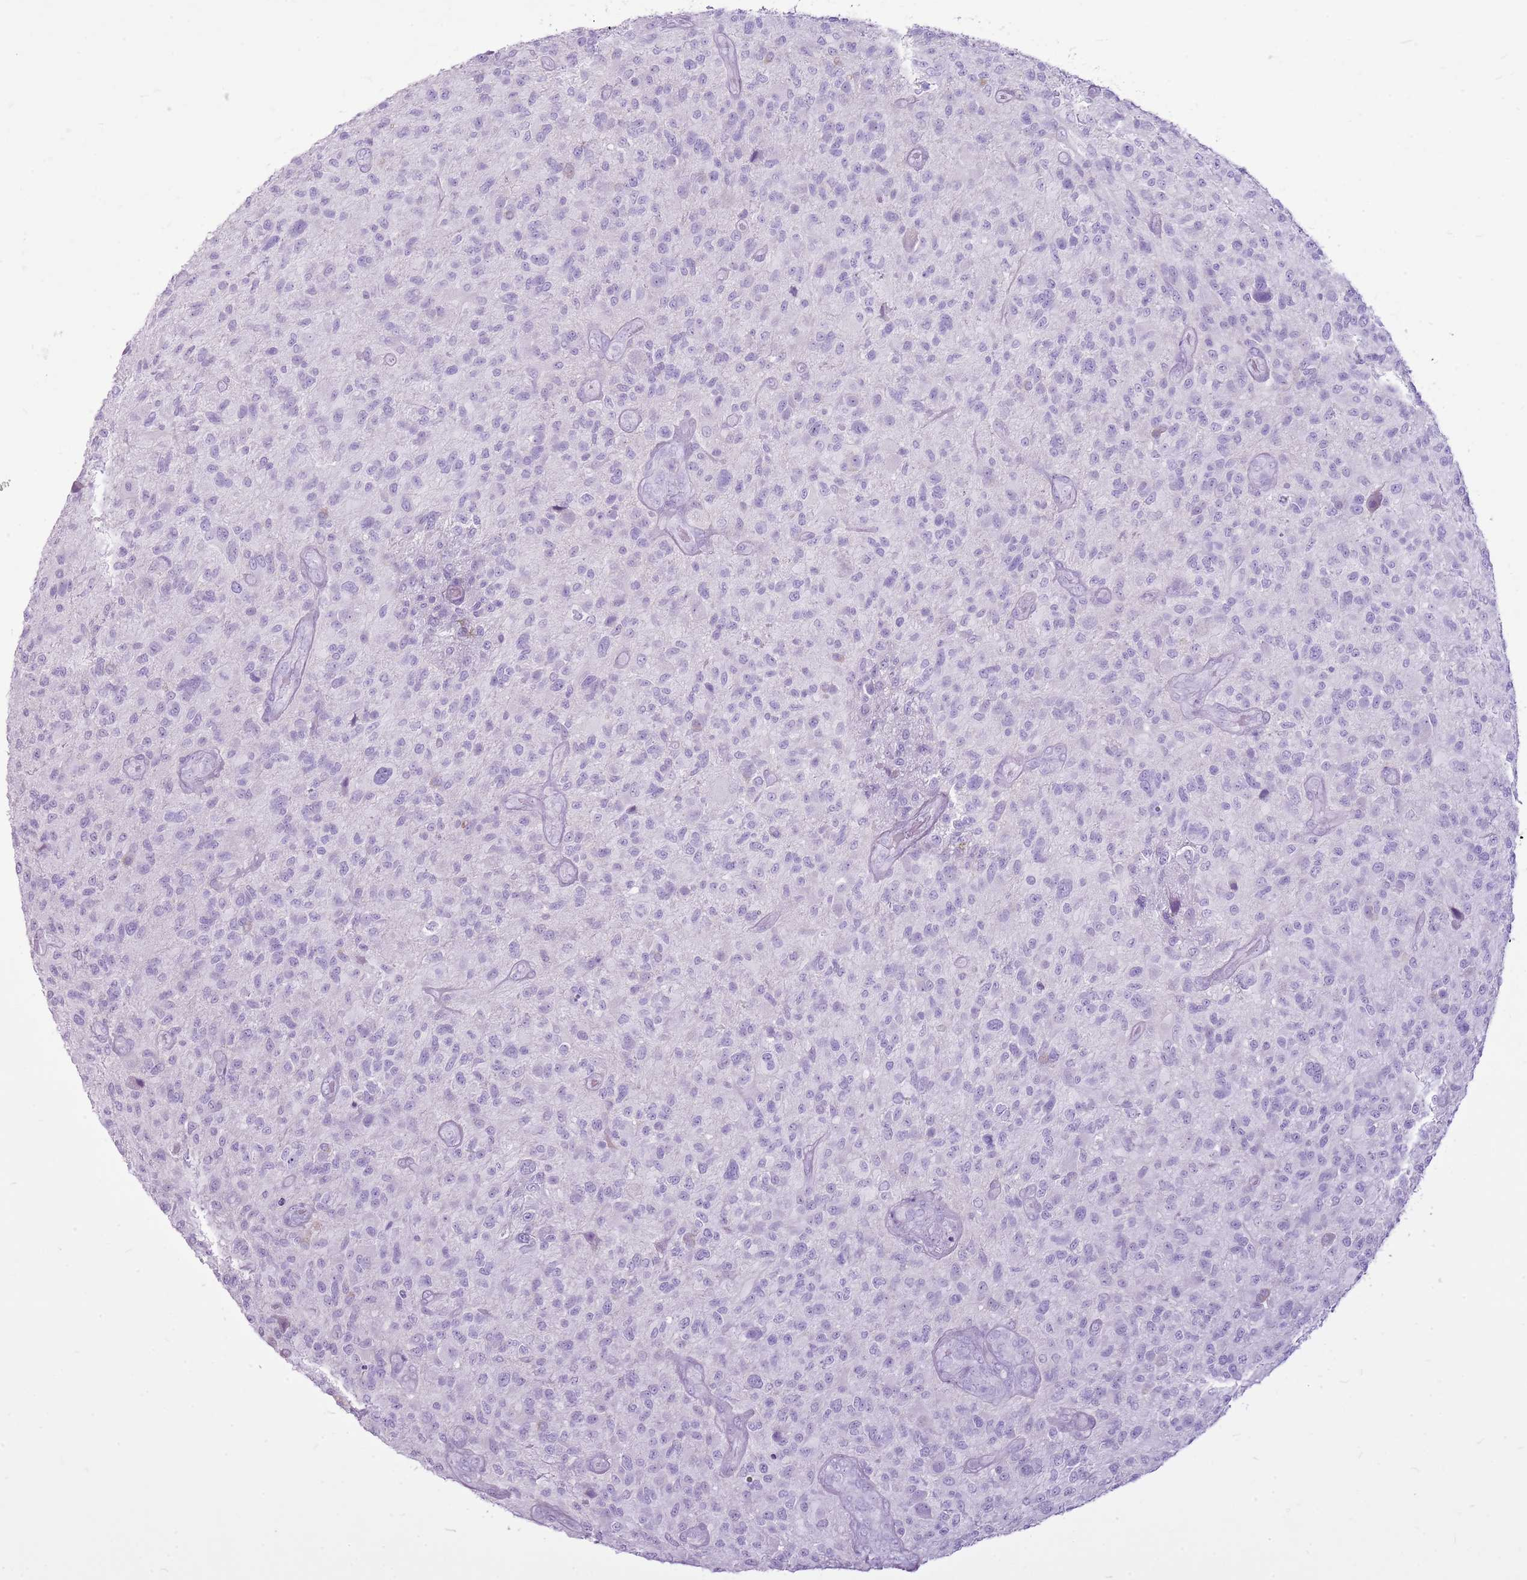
{"staining": {"intensity": "negative", "quantity": "none", "location": "none"}, "tissue": "glioma", "cell_type": "Tumor cells", "image_type": "cancer", "snomed": [{"axis": "morphology", "description": "Glioma, malignant, High grade"}, {"axis": "topography", "description": "Brain"}], "caption": "A high-resolution image shows immunohistochemistry staining of malignant glioma (high-grade), which demonstrates no significant positivity in tumor cells.", "gene": "CNFN", "patient": {"sex": "male", "age": 47}}